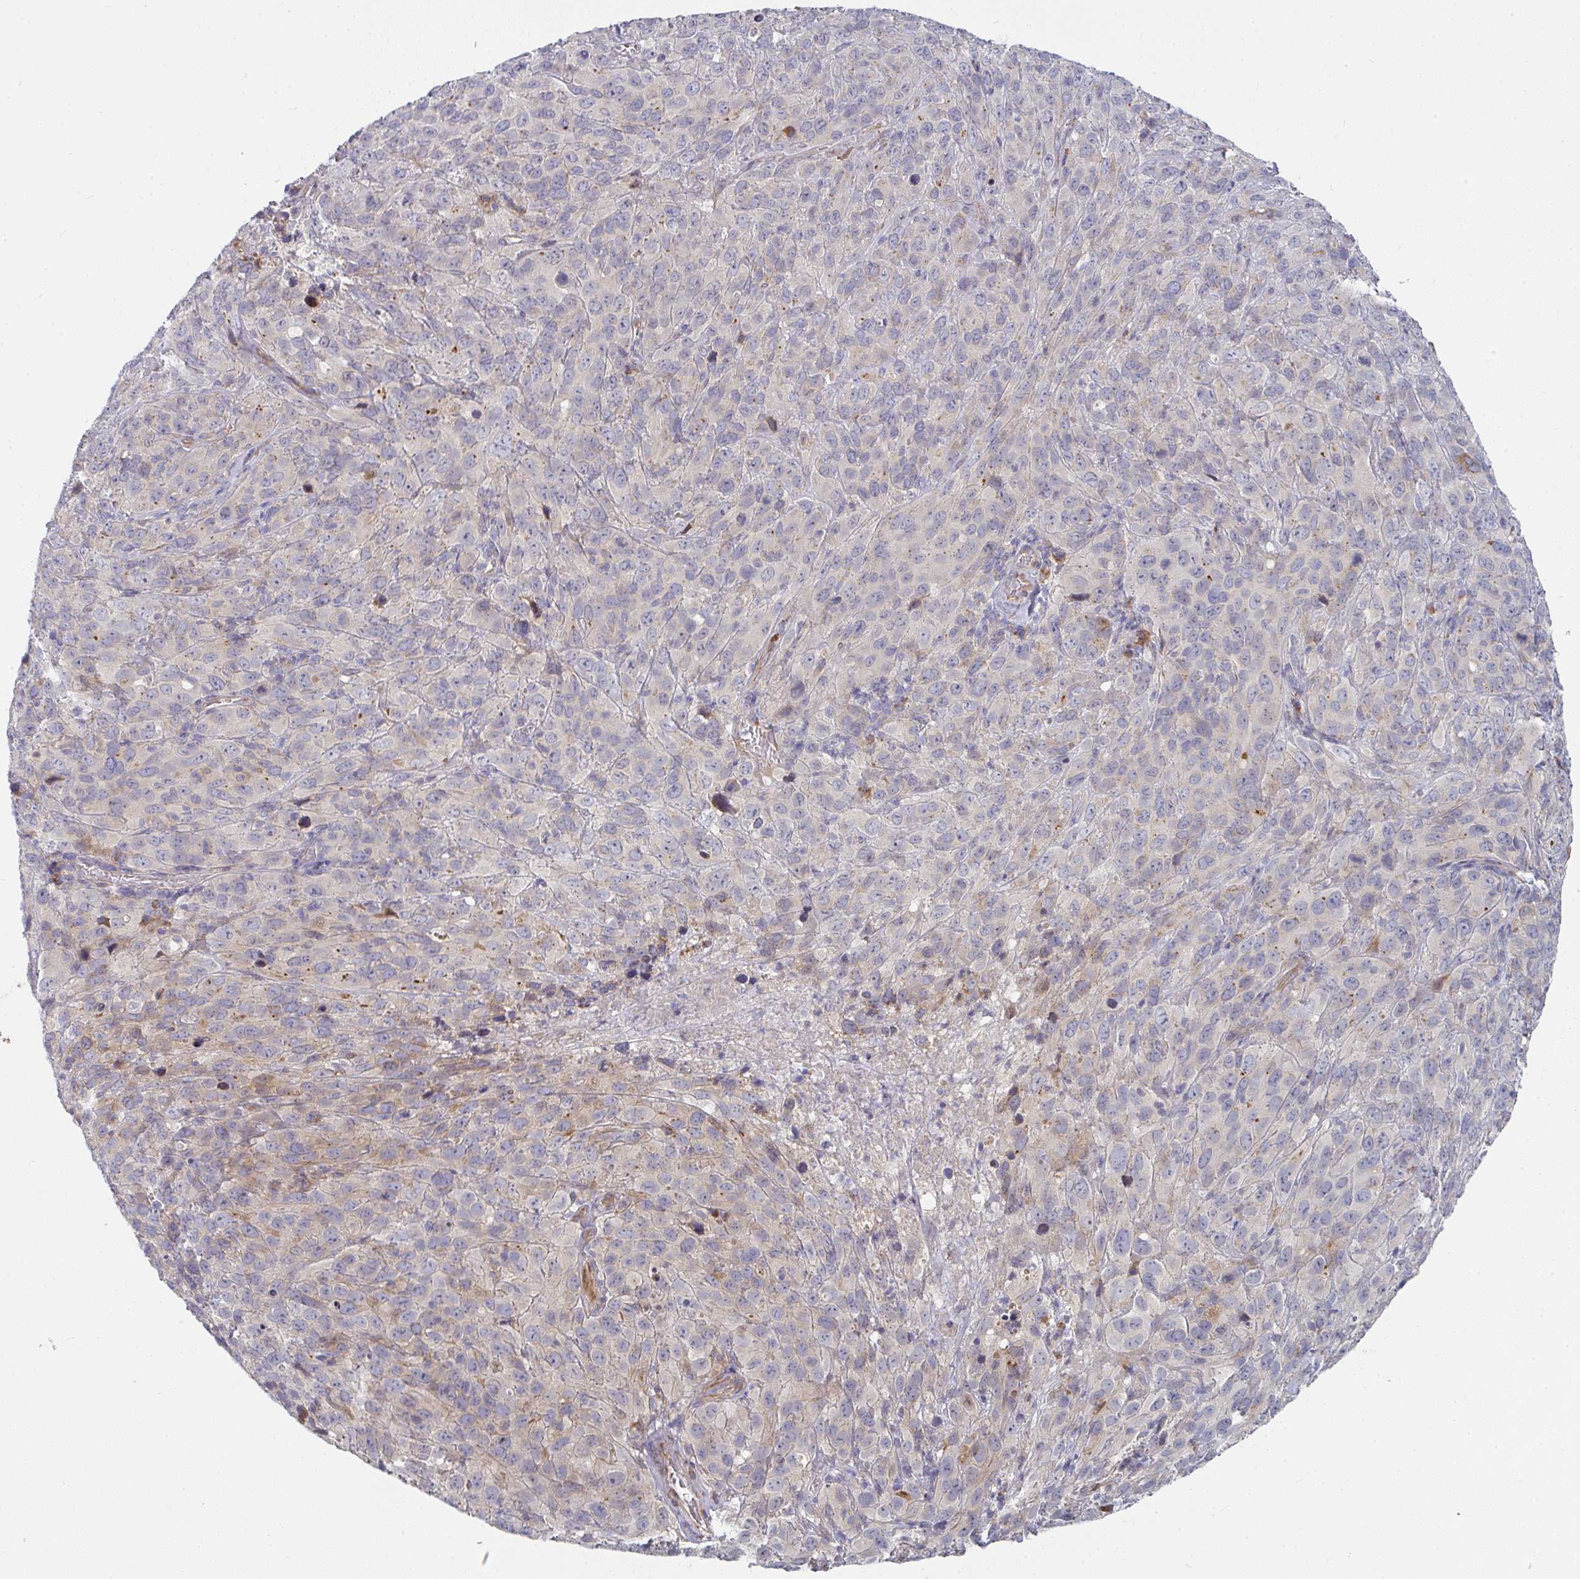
{"staining": {"intensity": "weak", "quantity": "<25%", "location": "cytoplasmic/membranous"}, "tissue": "cervical cancer", "cell_type": "Tumor cells", "image_type": "cancer", "snomed": [{"axis": "morphology", "description": "Squamous cell carcinoma, NOS"}, {"axis": "topography", "description": "Cervix"}], "caption": "Cervical cancer was stained to show a protein in brown. There is no significant staining in tumor cells.", "gene": "RHEBL1", "patient": {"sex": "female", "age": 51}}